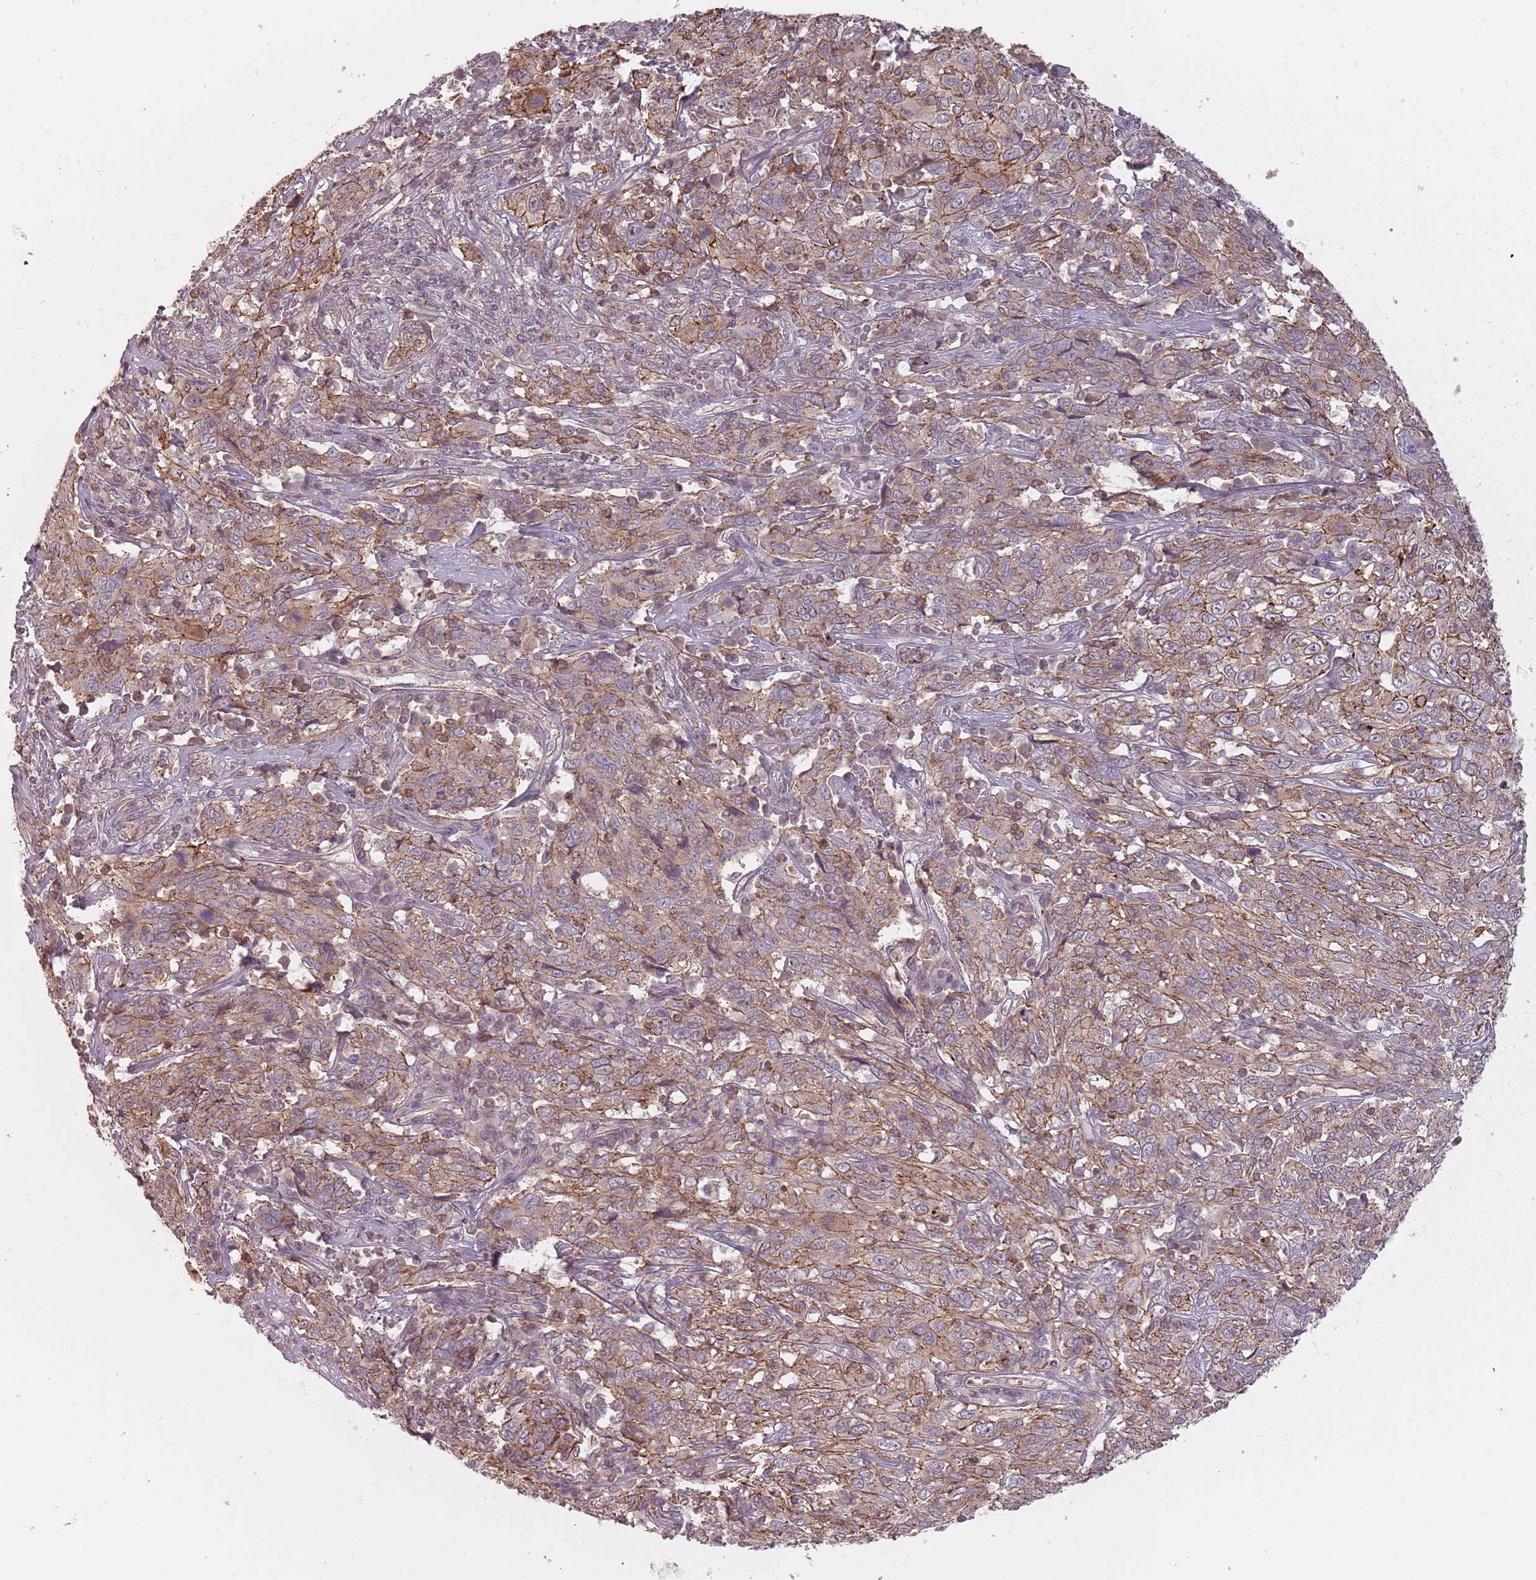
{"staining": {"intensity": "moderate", "quantity": "25%-75%", "location": "cytoplasmic/membranous"}, "tissue": "cervical cancer", "cell_type": "Tumor cells", "image_type": "cancer", "snomed": [{"axis": "morphology", "description": "Squamous cell carcinoma, NOS"}, {"axis": "topography", "description": "Cervix"}], "caption": "An IHC image of neoplastic tissue is shown. Protein staining in brown highlights moderate cytoplasmic/membranous positivity in squamous cell carcinoma (cervical) within tumor cells.", "gene": "PPP1R14C", "patient": {"sex": "female", "age": 46}}